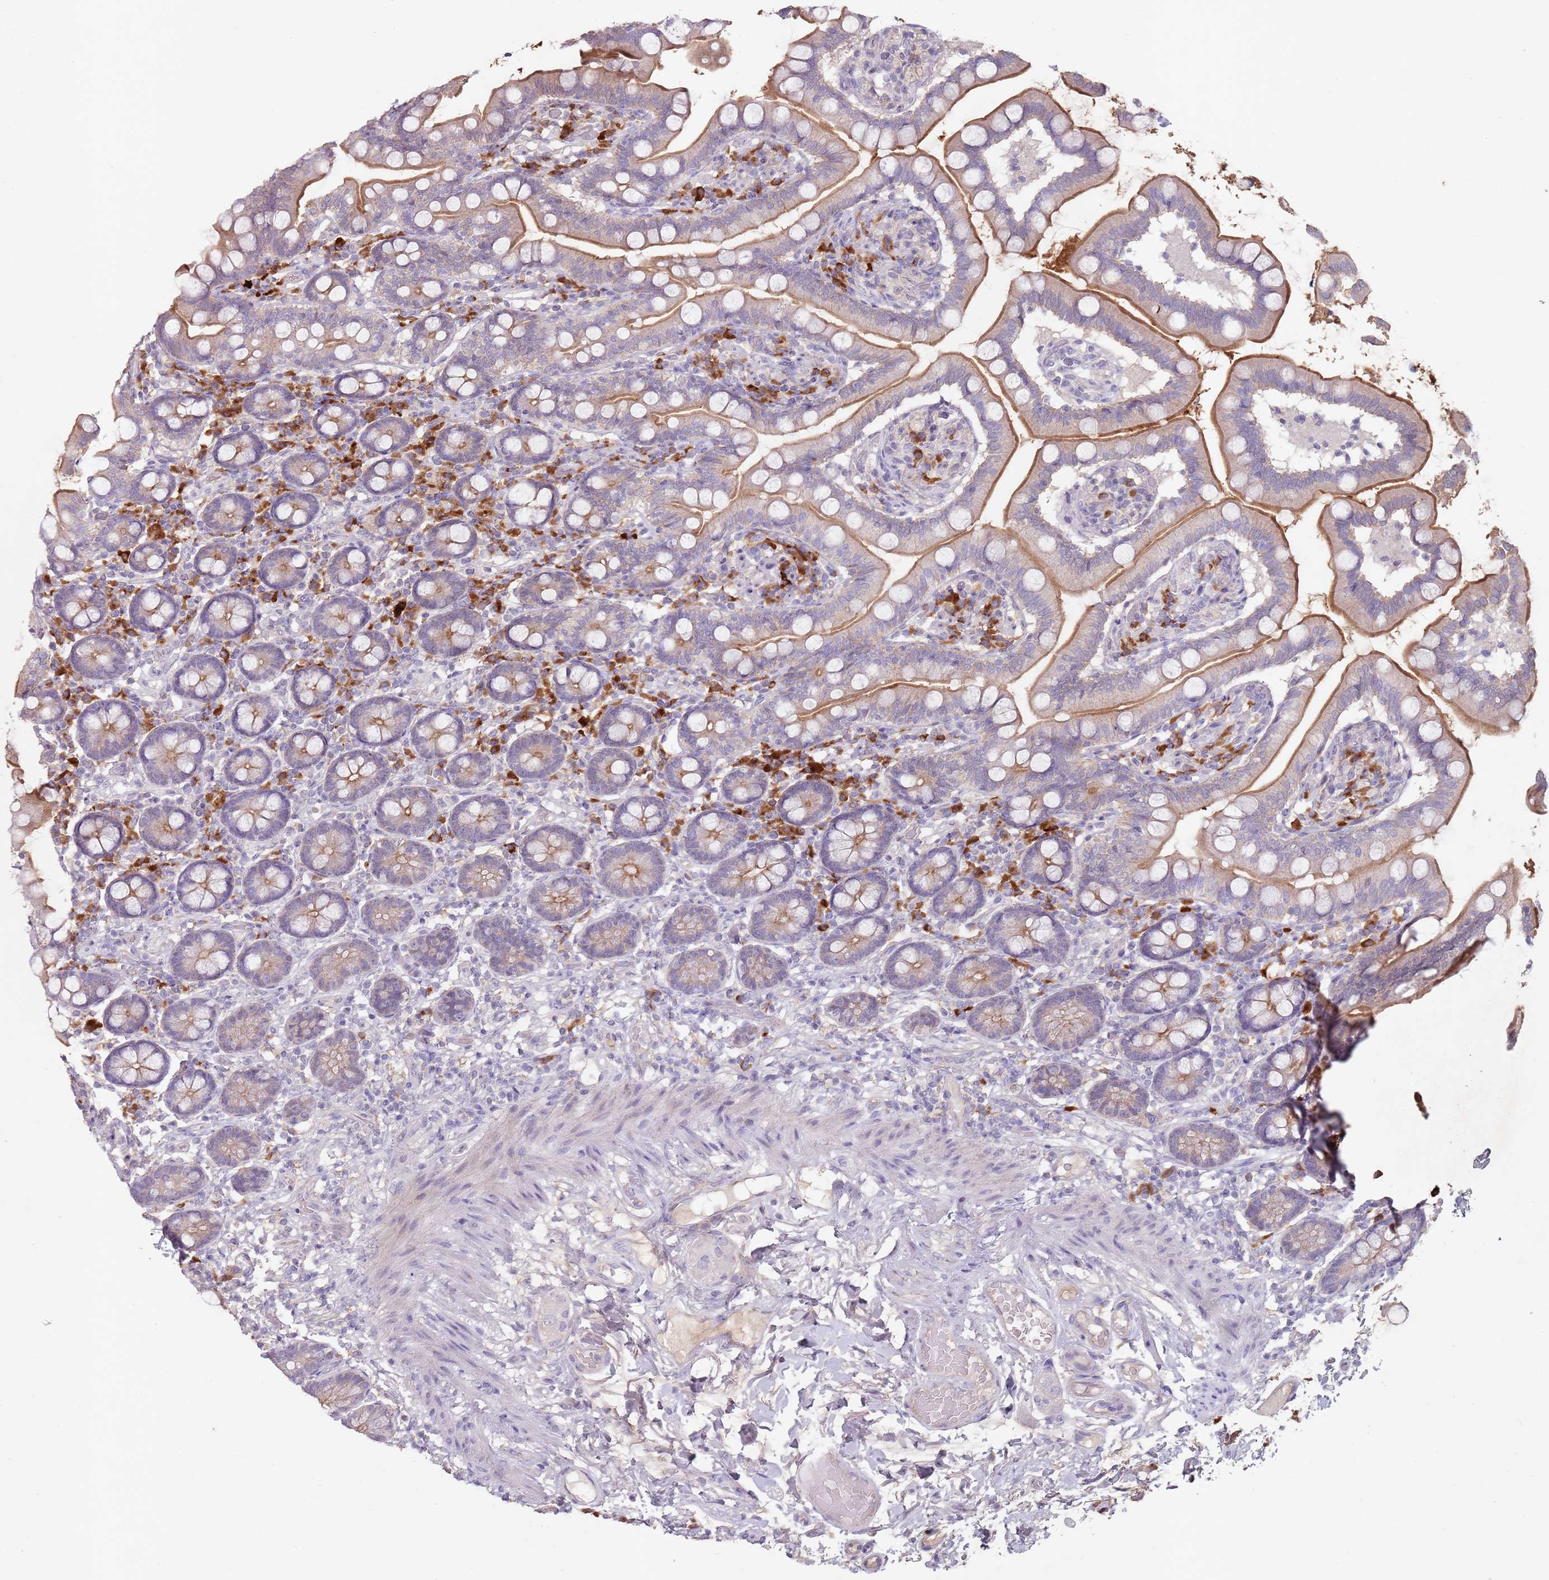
{"staining": {"intensity": "moderate", "quantity": "25%-75%", "location": "cytoplasmic/membranous"}, "tissue": "small intestine", "cell_type": "Glandular cells", "image_type": "normal", "snomed": [{"axis": "morphology", "description": "Normal tissue, NOS"}, {"axis": "topography", "description": "Small intestine"}], "caption": "Moderate cytoplasmic/membranous protein staining is present in approximately 25%-75% of glandular cells in small intestine.", "gene": "STYK1", "patient": {"sex": "female", "age": 64}}